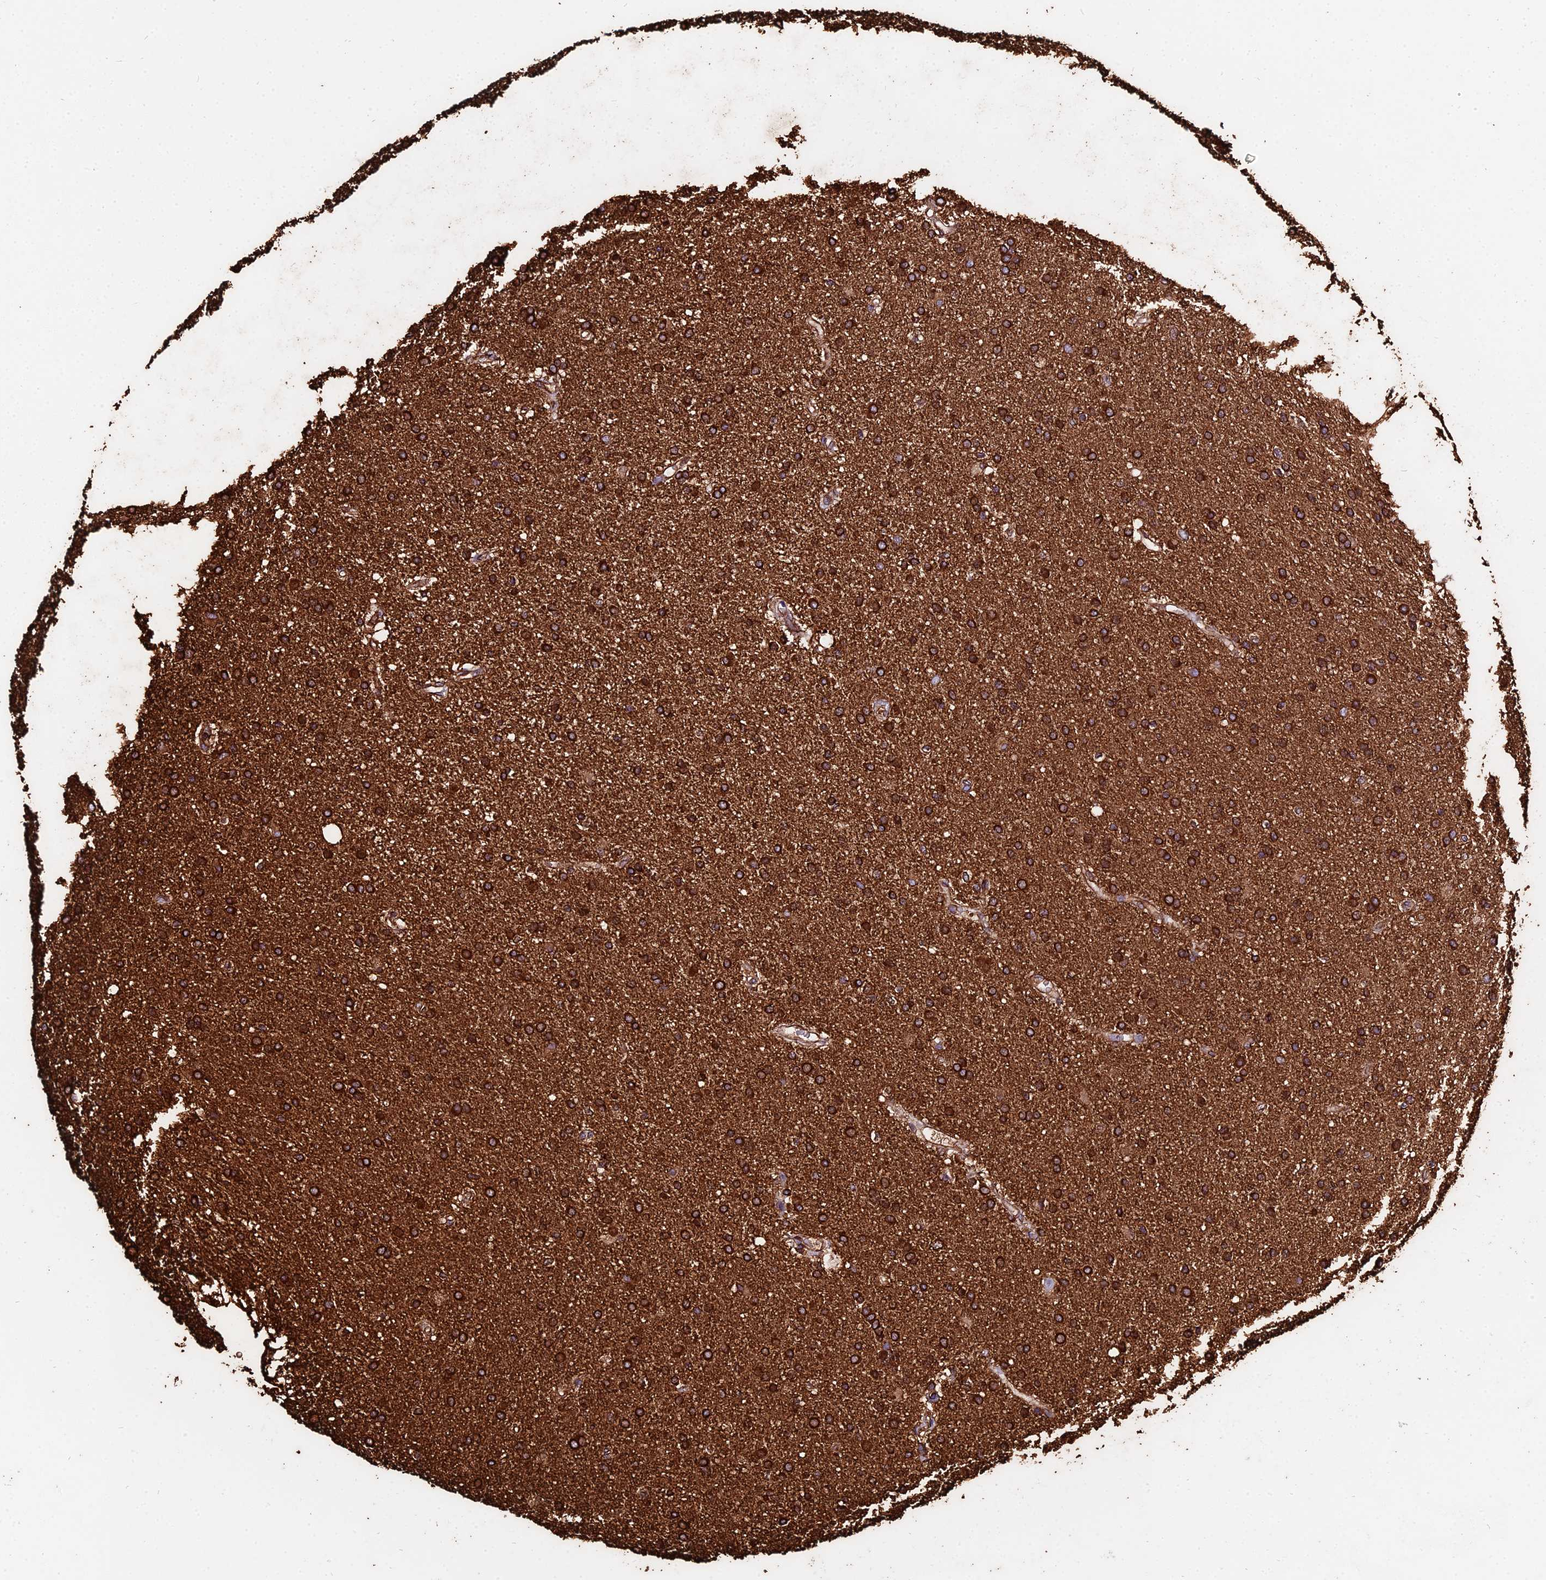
{"staining": {"intensity": "strong", "quantity": ">75%", "location": "cytoplasmic/membranous"}, "tissue": "glioma", "cell_type": "Tumor cells", "image_type": "cancer", "snomed": [{"axis": "morphology", "description": "Glioma, malignant, High grade"}, {"axis": "topography", "description": "Brain"}], "caption": "Protein staining of malignant glioma (high-grade) tissue shows strong cytoplasmic/membranous positivity in about >75% of tumor cells.", "gene": "TUBA3D", "patient": {"sex": "male", "age": 77}}